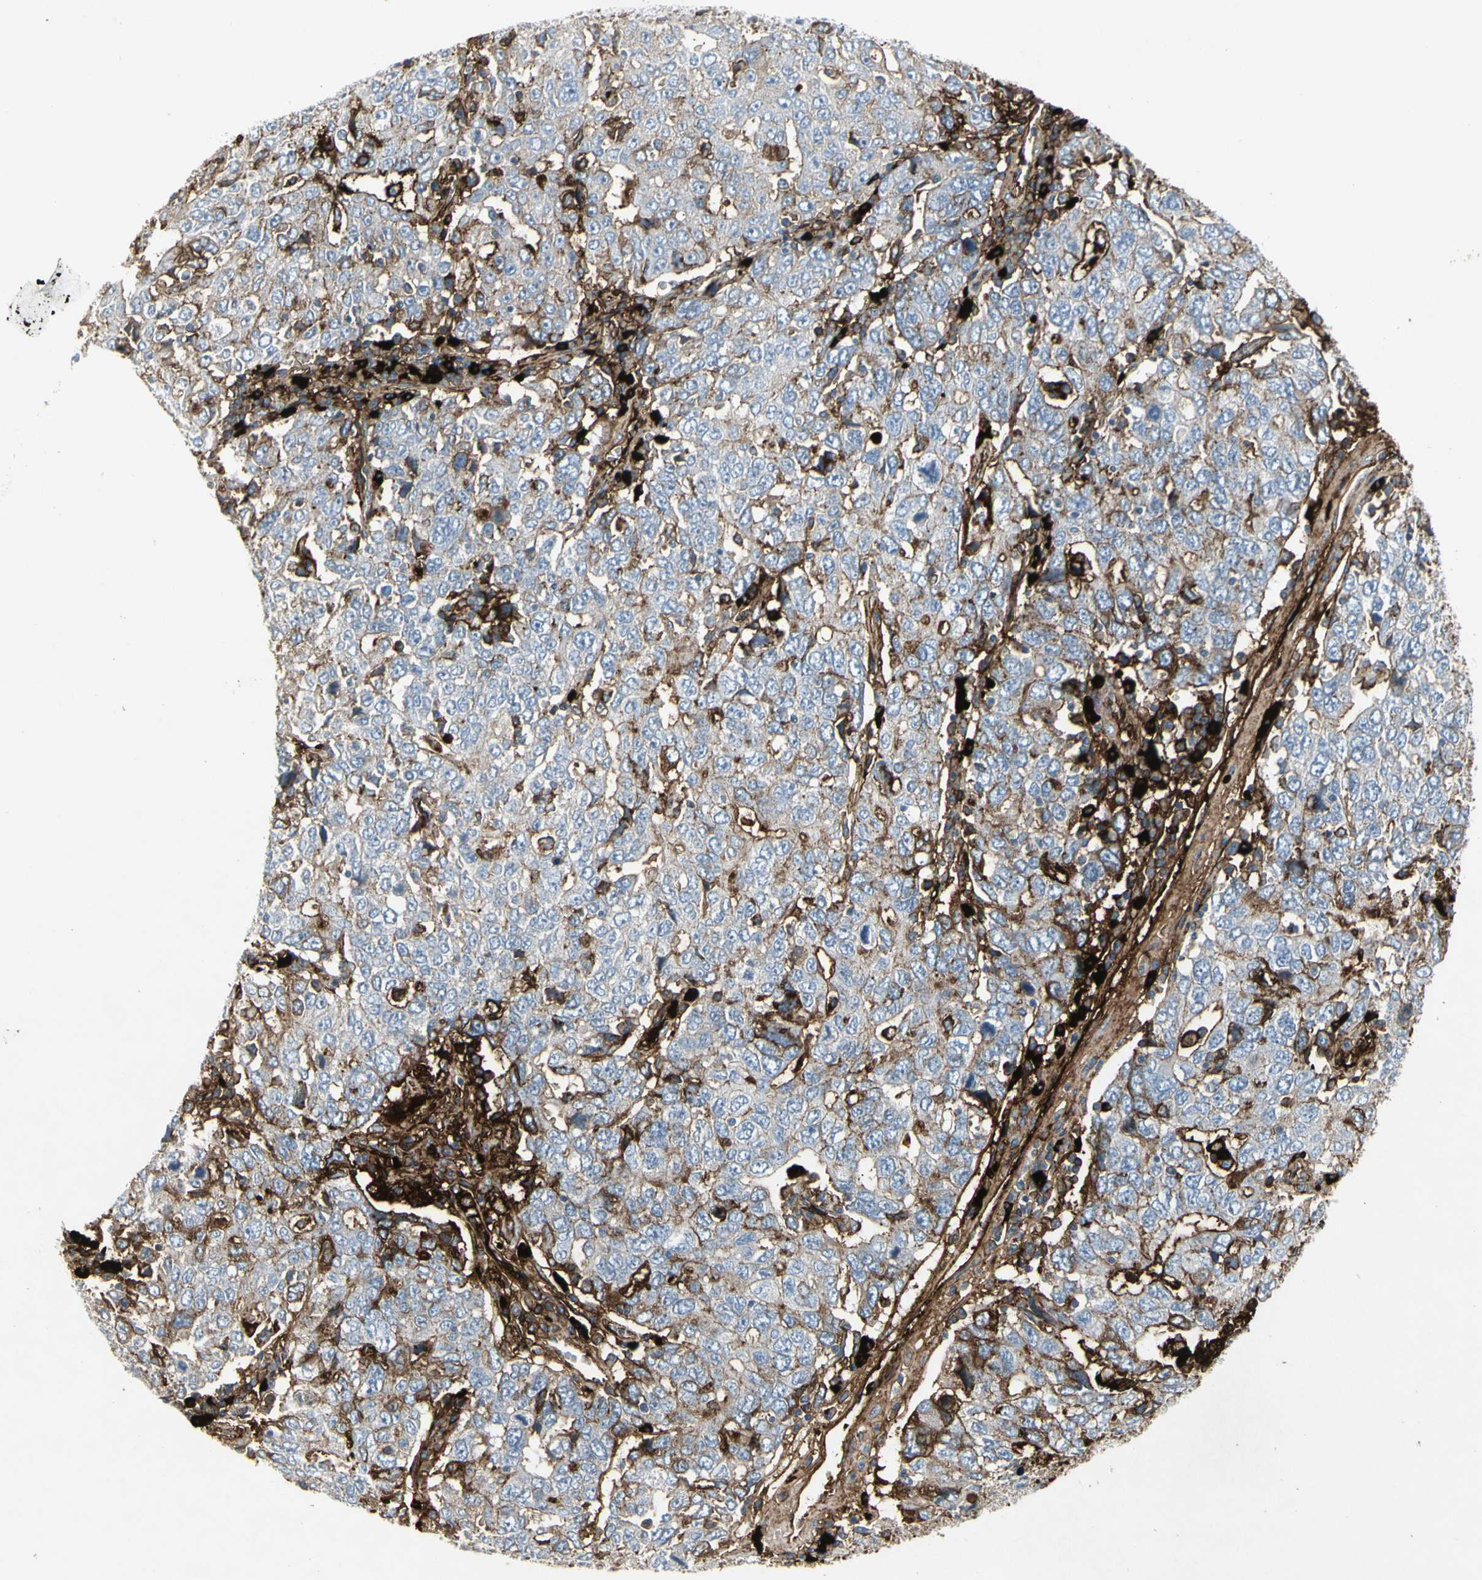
{"staining": {"intensity": "moderate", "quantity": "<25%", "location": "cytoplasmic/membranous"}, "tissue": "ovarian cancer", "cell_type": "Tumor cells", "image_type": "cancer", "snomed": [{"axis": "morphology", "description": "Carcinoma, endometroid"}, {"axis": "topography", "description": "Ovary"}], "caption": "The micrograph displays immunohistochemical staining of ovarian cancer. There is moderate cytoplasmic/membranous positivity is seen in approximately <25% of tumor cells.", "gene": "IGHM", "patient": {"sex": "female", "age": 62}}